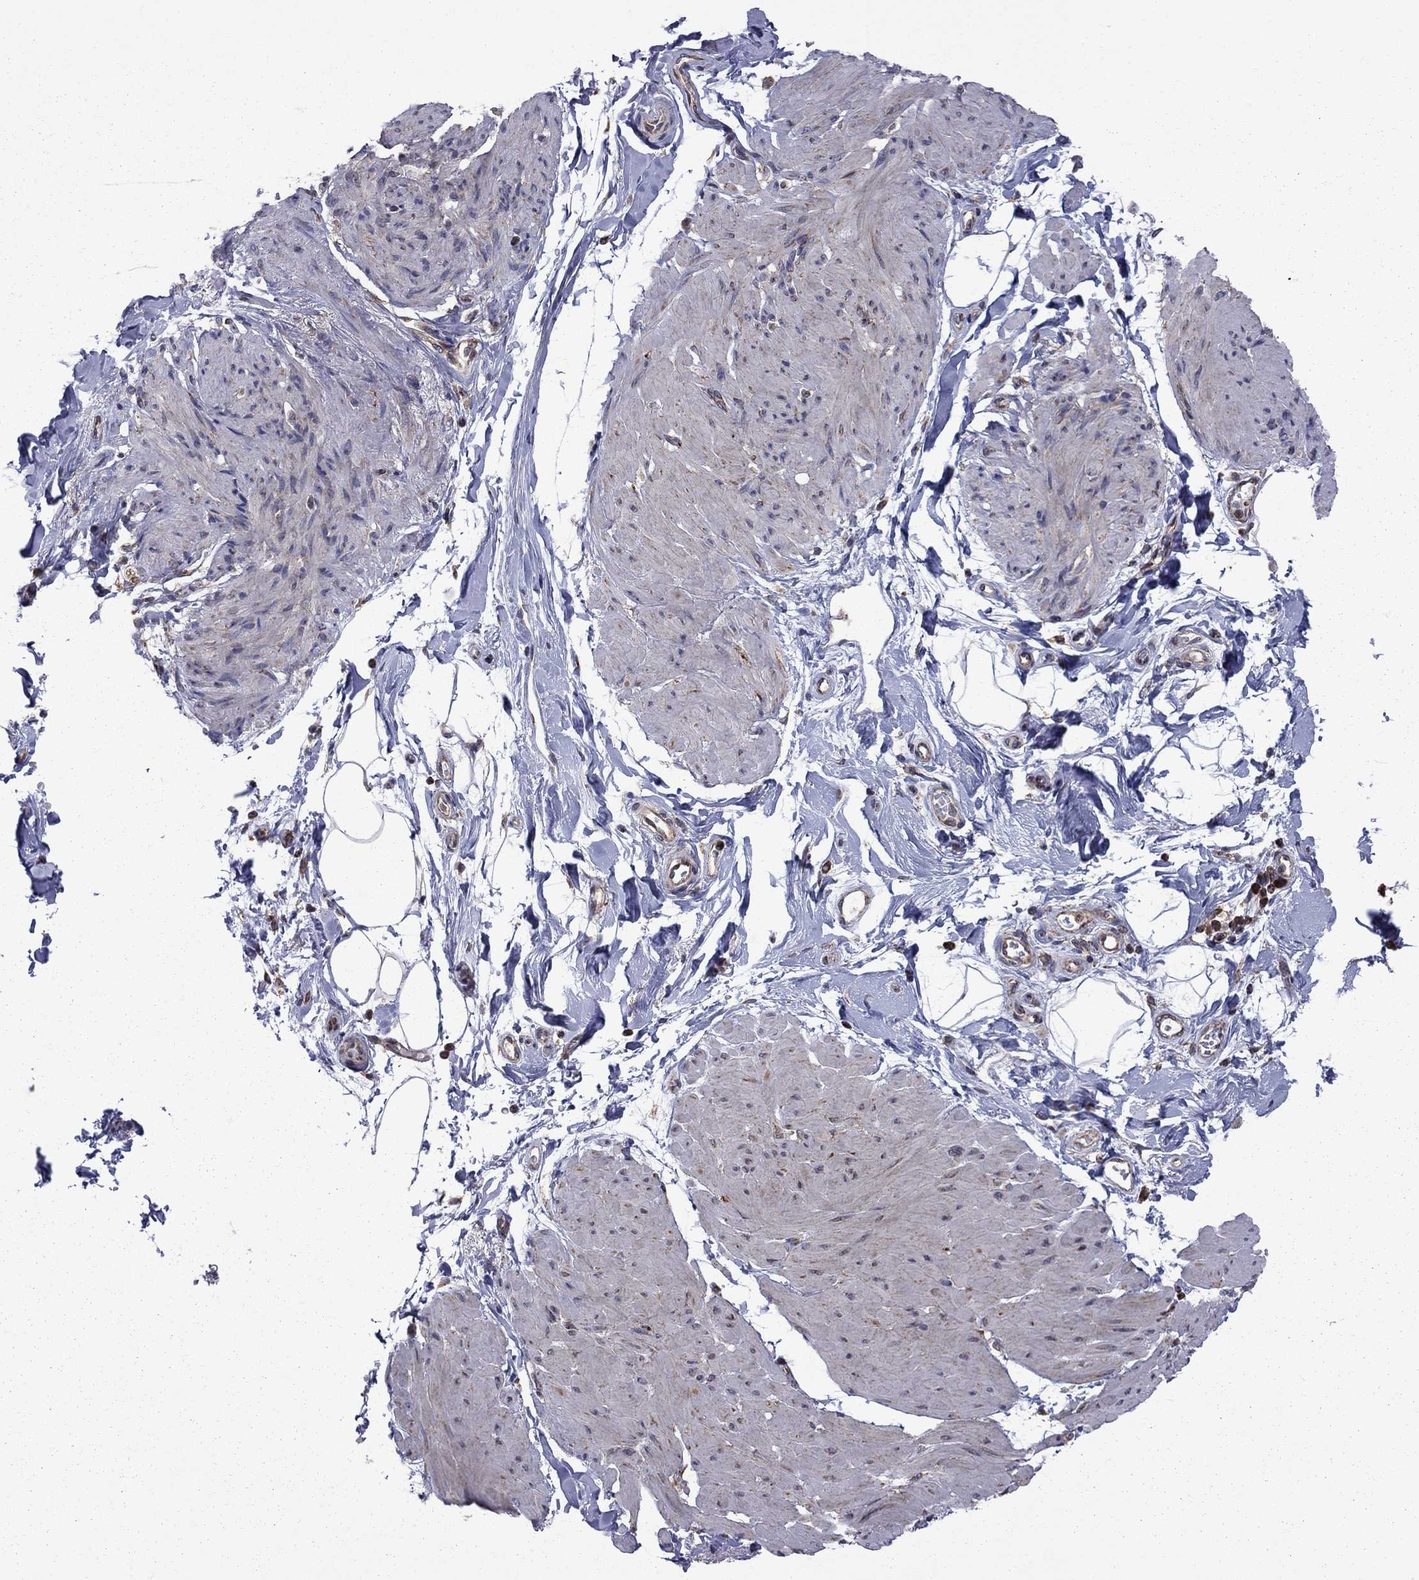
{"staining": {"intensity": "weak", "quantity": "25%-75%", "location": "cytoplasmic/membranous"}, "tissue": "smooth muscle", "cell_type": "Smooth muscle cells", "image_type": "normal", "snomed": [{"axis": "morphology", "description": "Normal tissue, NOS"}, {"axis": "topography", "description": "Adipose tissue"}, {"axis": "topography", "description": "Smooth muscle"}, {"axis": "topography", "description": "Peripheral nerve tissue"}], "caption": "This histopathology image exhibits benign smooth muscle stained with IHC to label a protein in brown. The cytoplasmic/membranous of smooth muscle cells show weak positivity for the protein. Nuclei are counter-stained blue.", "gene": "CLPTM1", "patient": {"sex": "male", "age": 83}}